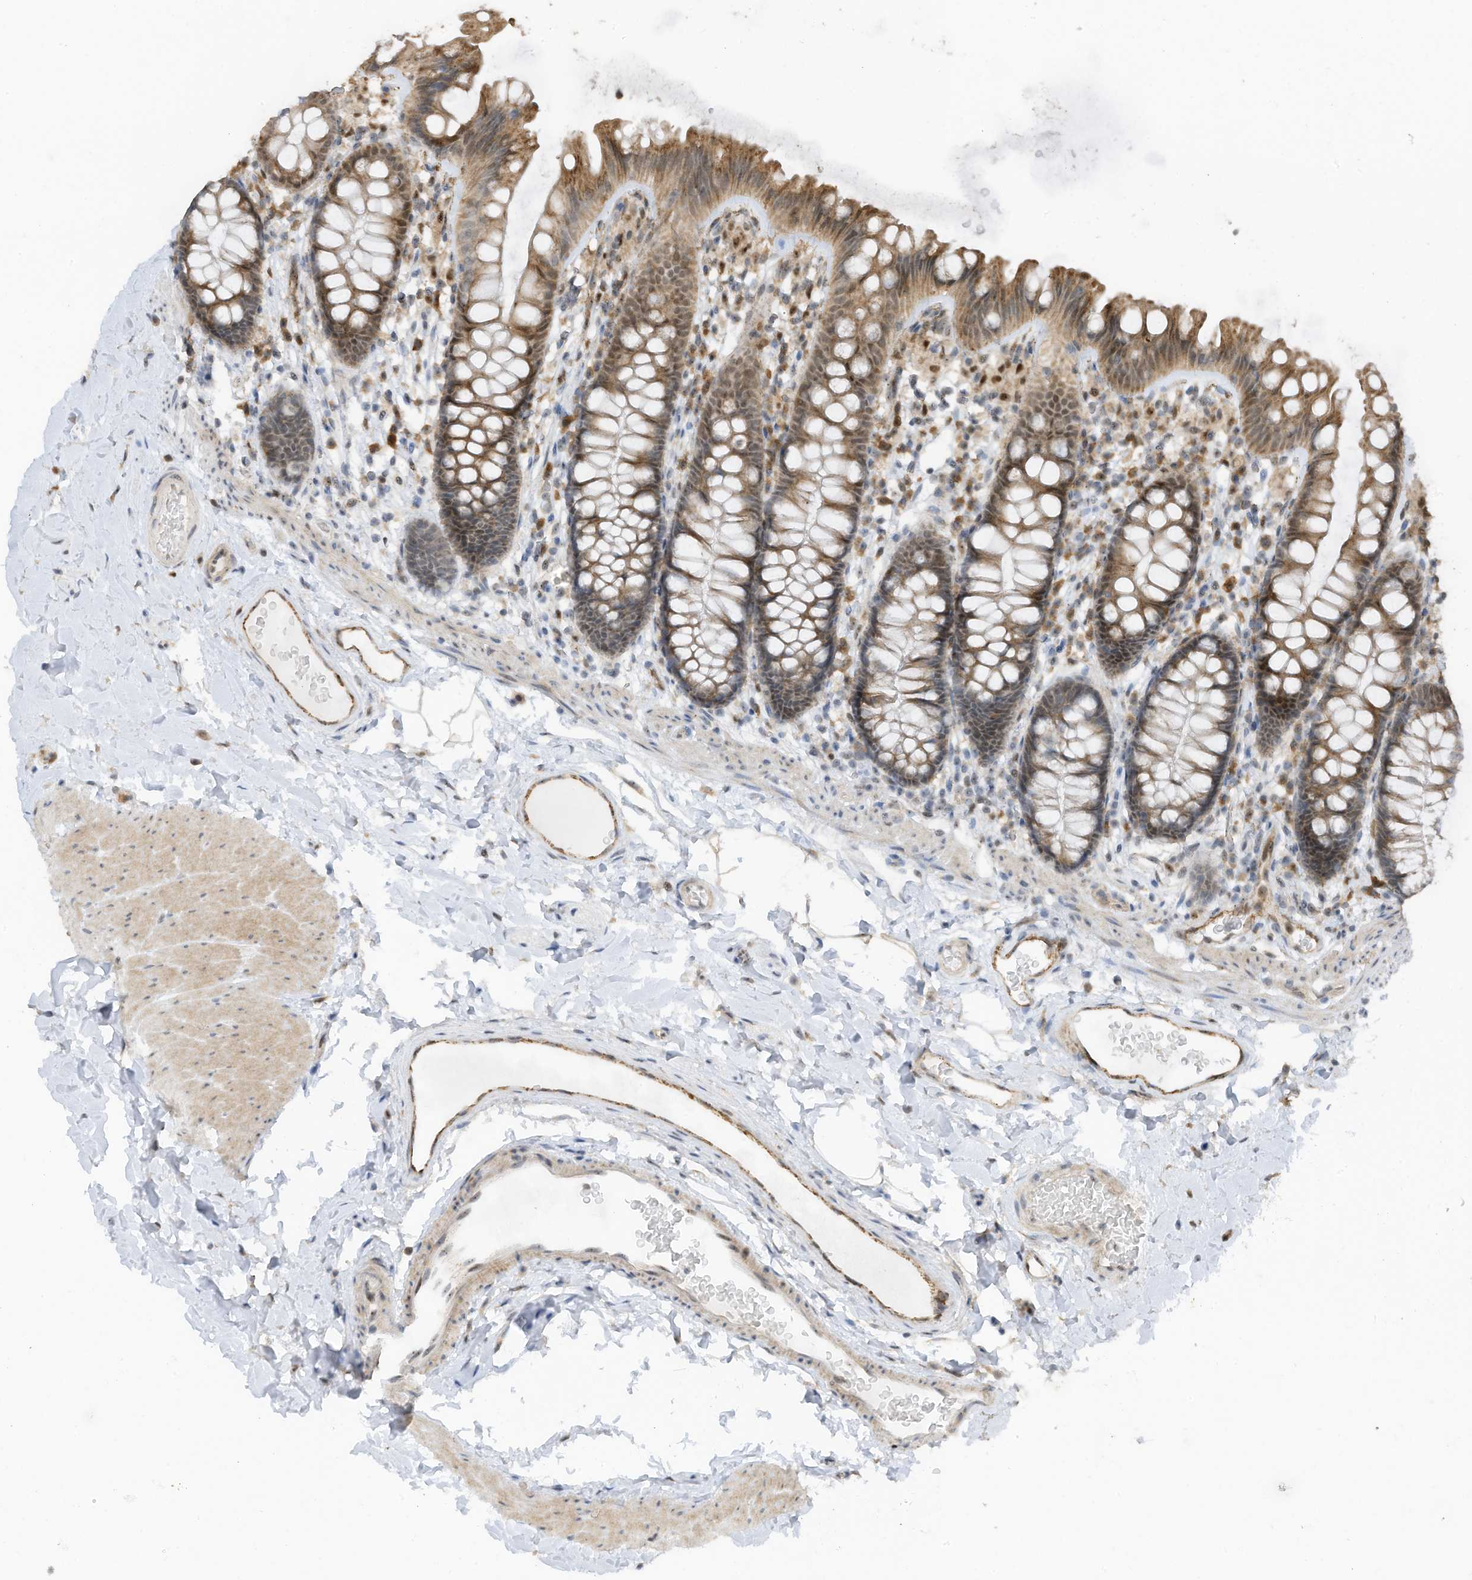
{"staining": {"intensity": "moderate", "quantity": ">75%", "location": "cytoplasmic/membranous,nuclear"}, "tissue": "colon", "cell_type": "Endothelial cells", "image_type": "normal", "snomed": [{"axis": "morphology", "description": "Normal tissue, NOS"}, {"axis": "topography", "description": "Colon"}], "caption": "A micrograph of colon stained for a protein shows moderate cytoplasmic/membranous,nuclear brown staining in endothelial cells. The staining is performed using DAB (3,3'-diaminobenzidine) brown chromogen to label protein expression. The nuclei are counter-stained blue using hematoxylin.", "gene": "ERLEC1", "patient": {"sex": "female", "age": 62}}